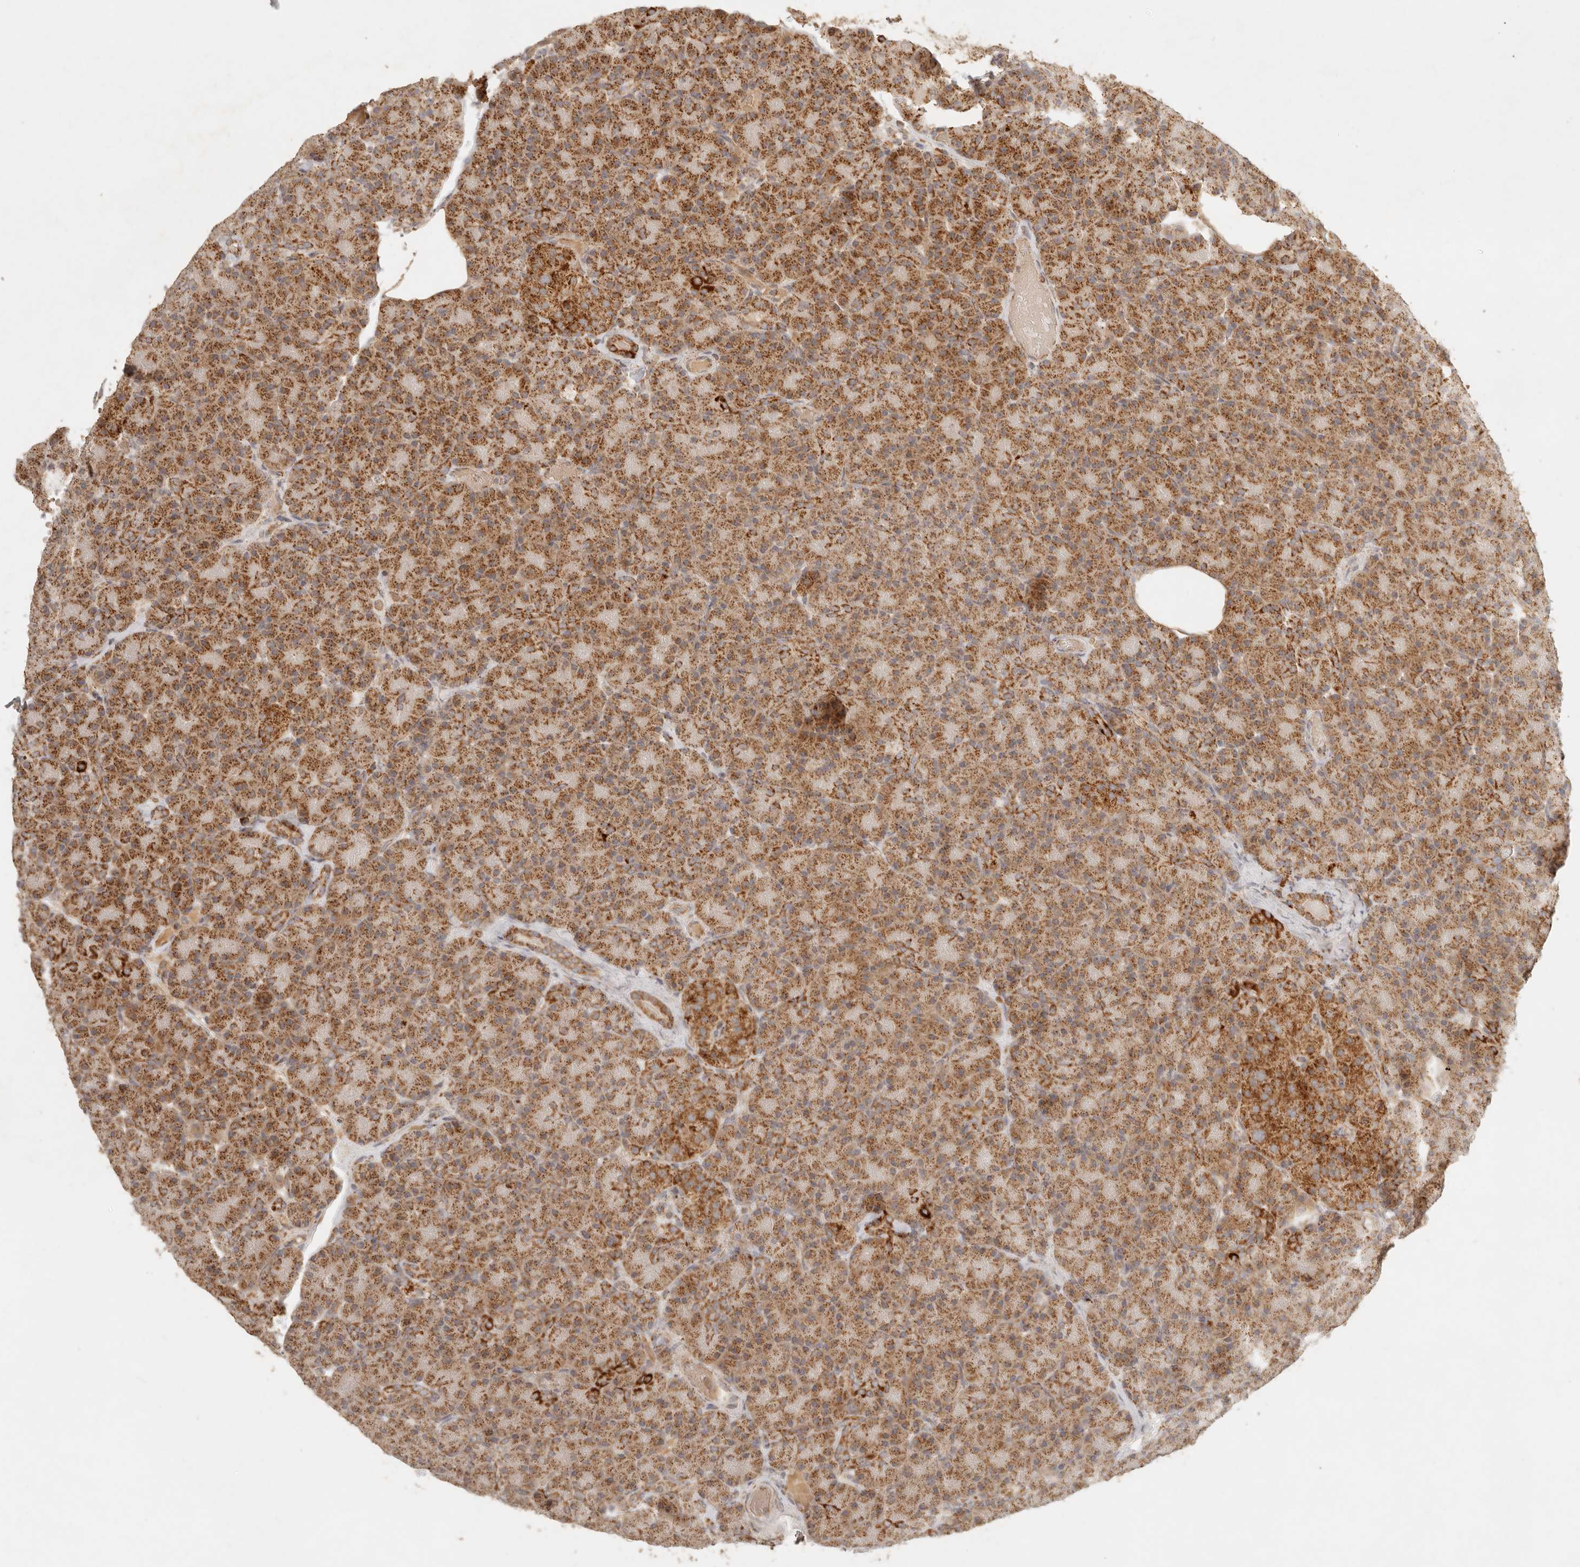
{"staining": {"intensity": "strong", "quantity": ">75%", "location": "cytoplasmic/membranous"}, "tissue": "pancreas", "cell_type": "Exocrine glandular cells", "image_type": "normal", "snomed": [{"axis": "morphology", "description": "Normal tissue, NOS"}, {"axis": "topography", "description": "Pancreas"}], "caption": "DAB immunohistochemical staining of unremarkable pancreas displays strong cytoplasmic/membranous protein staining in approximately >75% of exocrine glandular cells.", "gene": "MRPL55", "patient": {"sex": "female", "age": 43}}